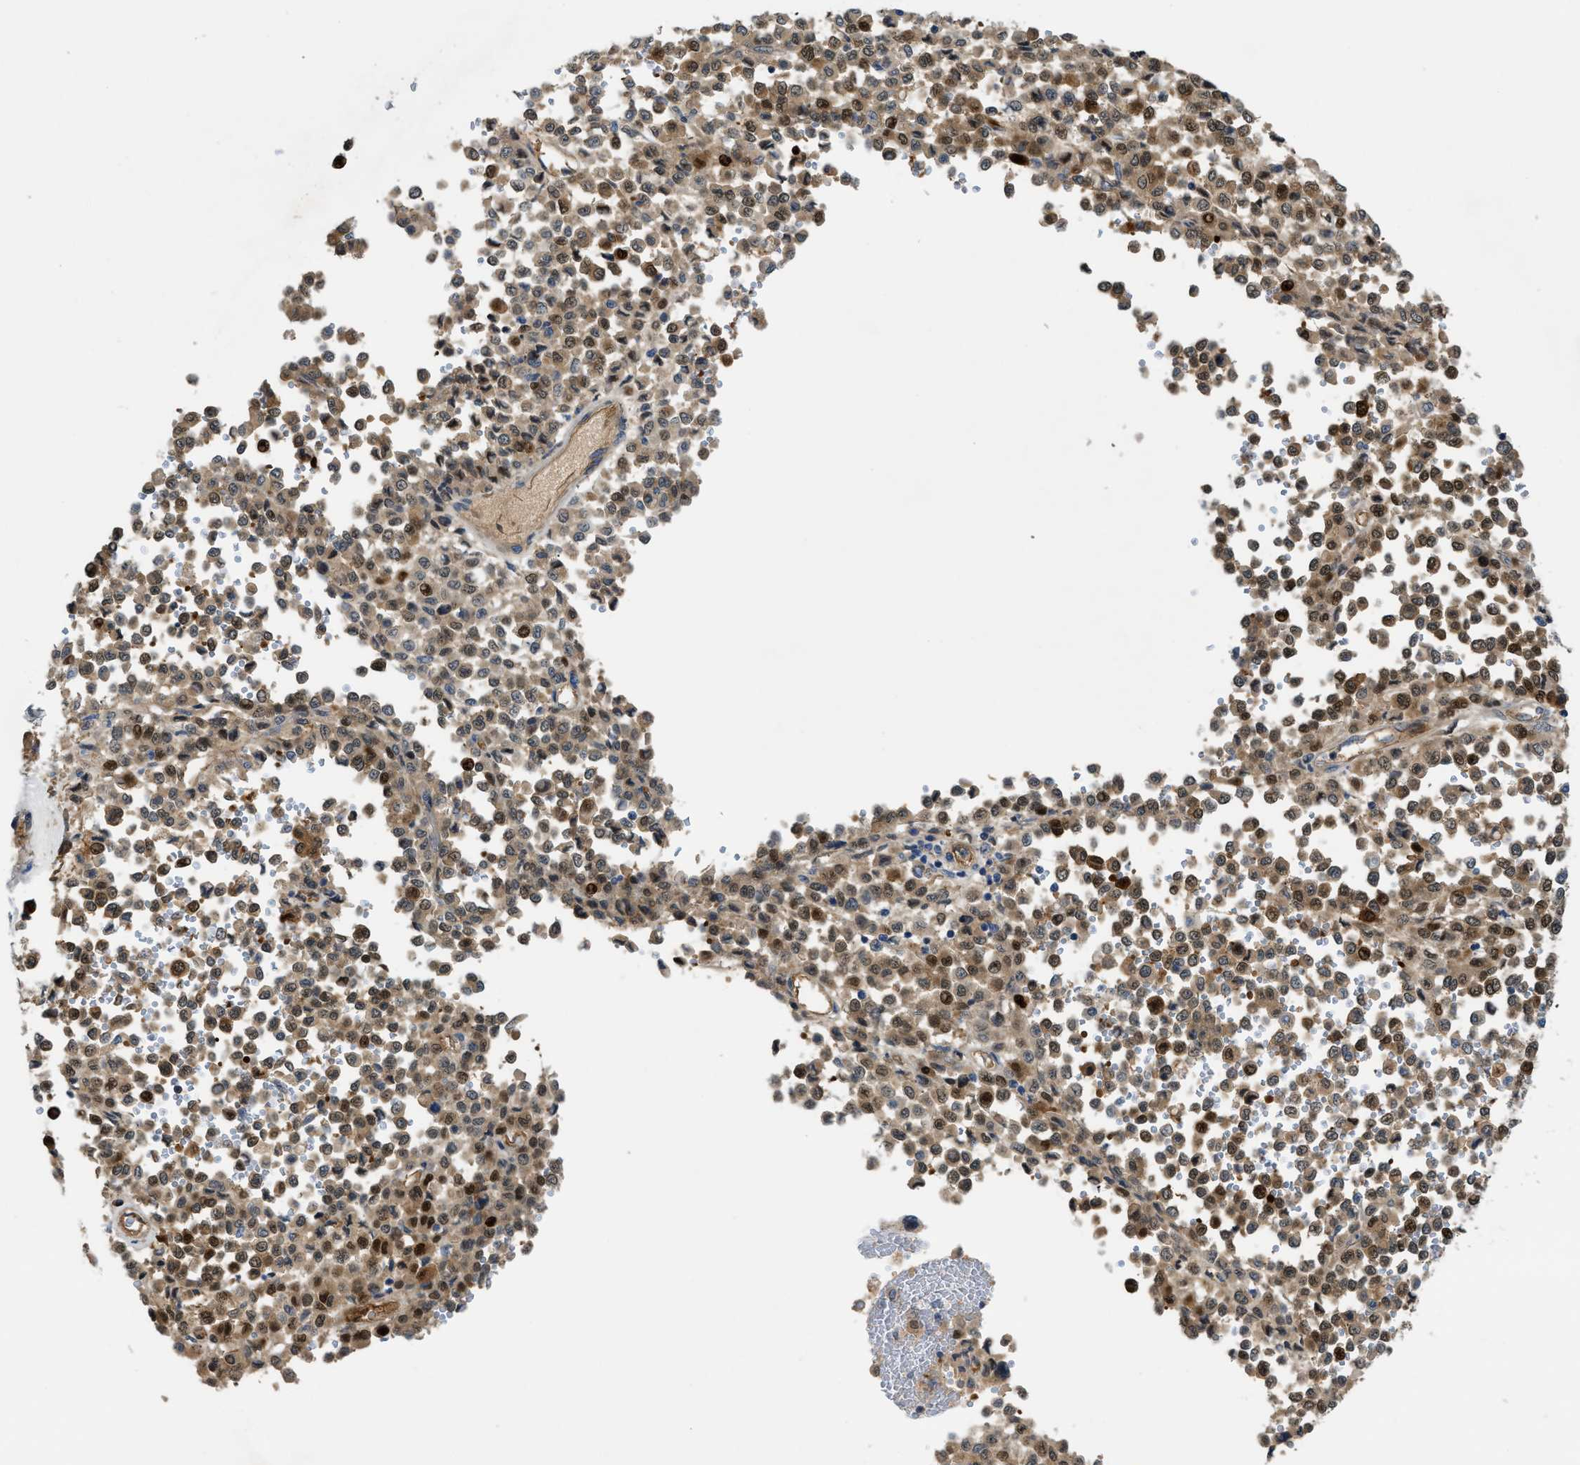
{"staining": {"intensity": "moderate", "quantity": ">75%", "location": "cytoplasmic/membranous,nuclear"}, "tissue": "melanoma", "cell_type": "Tumor cells", "image_type": "cancer", "snomed": [{"axis": "morphology", "description": "Malignant melanoma, Metastatic site"}, {"axis": "topography", "description": "Pancreas"}], "caption": "Brown immunohistochemical staining in malignant melanoma (metastatic site) exhibits moderate cytoplasmic/membranous and nuclear positivity in approximately >75% of tumor cells.", "gene": "TRAK2", "patient": {"sex": "female", "age": 30}}